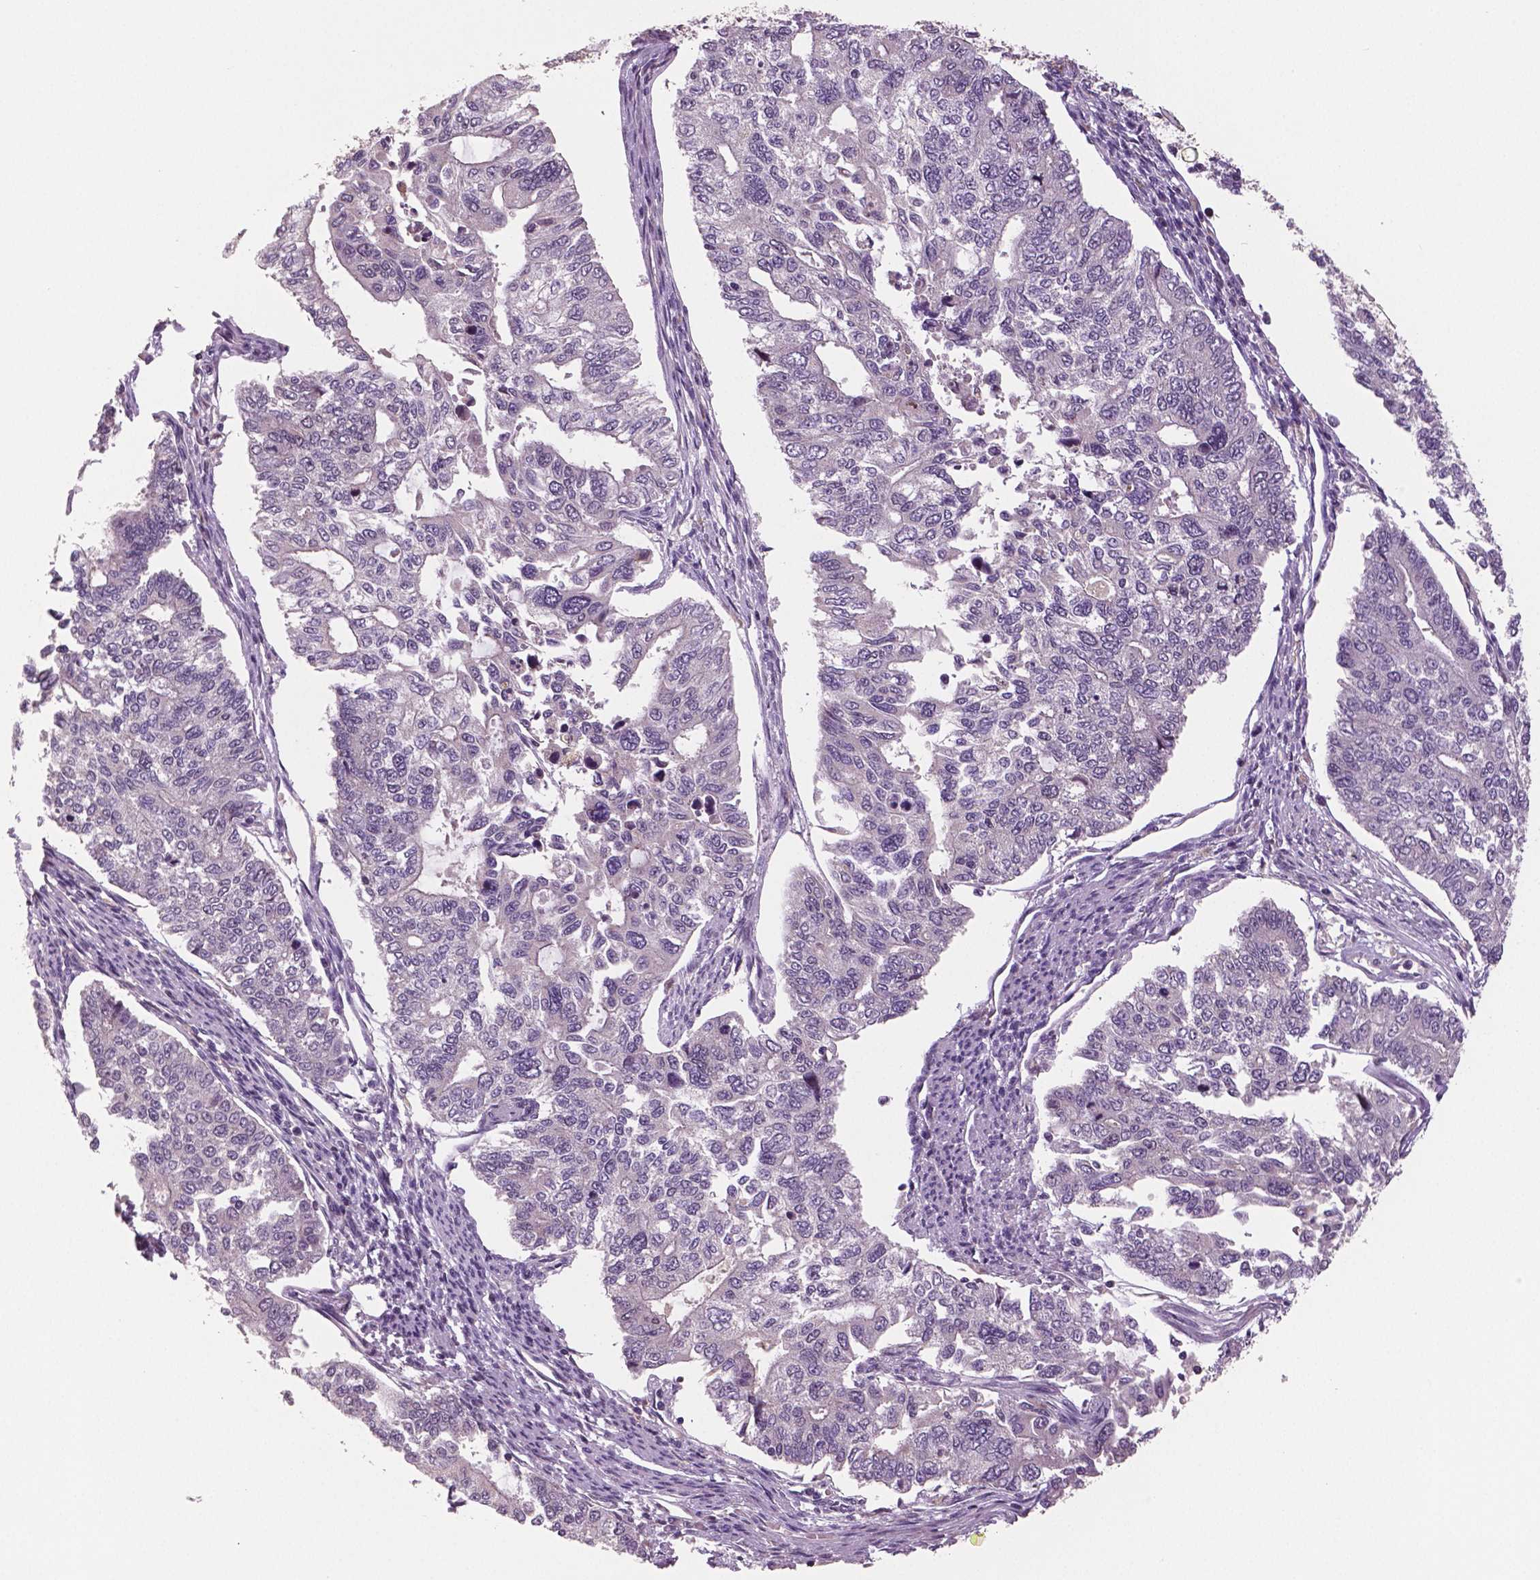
{"staining": {"intensity": "negative", "quantity": "none", "location": "none"}, "tissue": "endometrial cancer", "cell_type": "Tumor cells", "image_type": "cancer", "snomed": [{"axis": "morphology", "description": "Adenocarcinoma, NOS"}, {"axis": "topography", "description": "Uterus"}], "caption": "Endometrial cancer (adenocarcinoma) stained for a protein using IHC reveals no staining tumor cells.", "gene": "MKI67", "patient": {"sex": "female", "age": 59}}